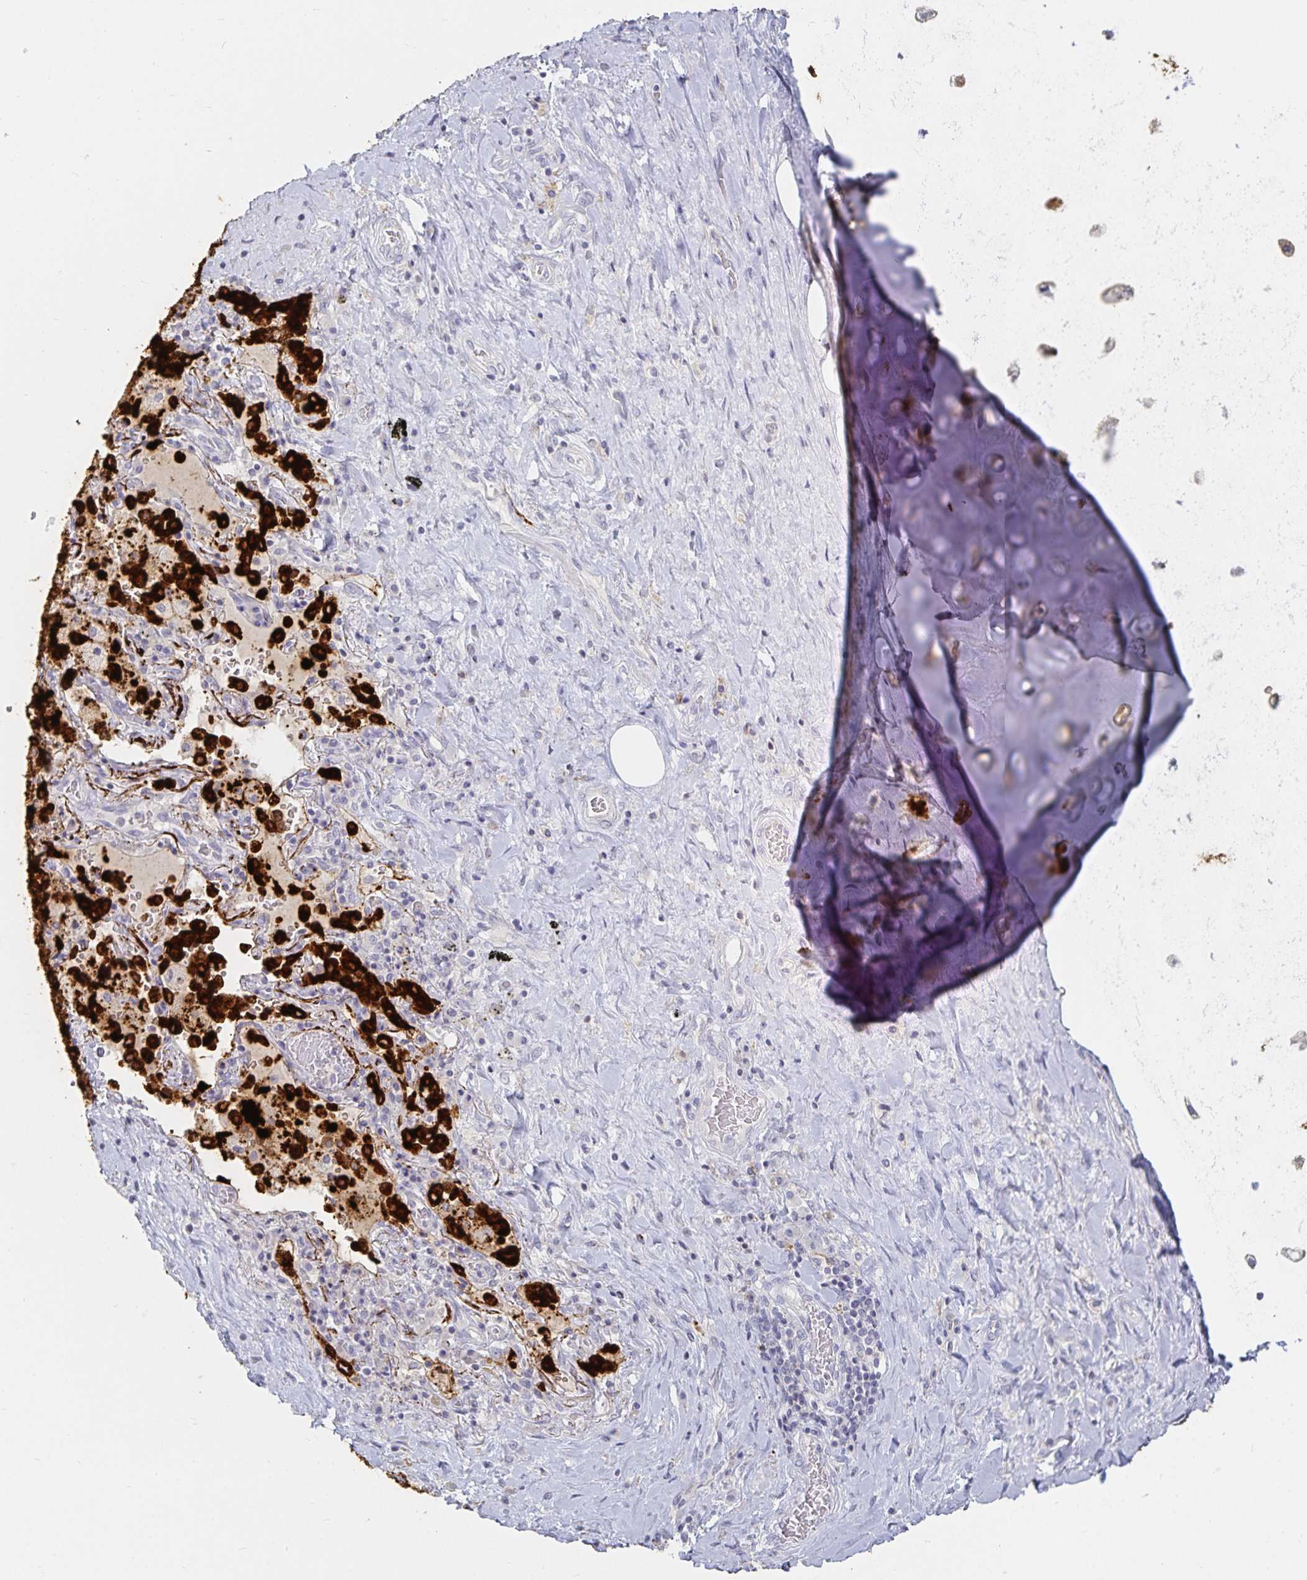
{"staining": {"intensity": "strong", "quantity": "<25%", "location": "cytoplasmic/membranous"}, "tissue": "soft tissue", "cell_type": "Chondrocytes", "image_type": "normal", "snomed": [{"axis": "morphology", "description": "Normal tissue, NOS"}, {"axis": "topography", "description": "Cartilage tissue"}, {"axis": "topography", "description": "Bronchus"}], "caption": "Brown immunohistochemical staining in unremarkable human soft tissue reveals strong cytoplasmic/membranous staining in about <25% of chondrocytes.", "gene": "SFTPA1", "patient": {"sex": "male", "age": 64}}